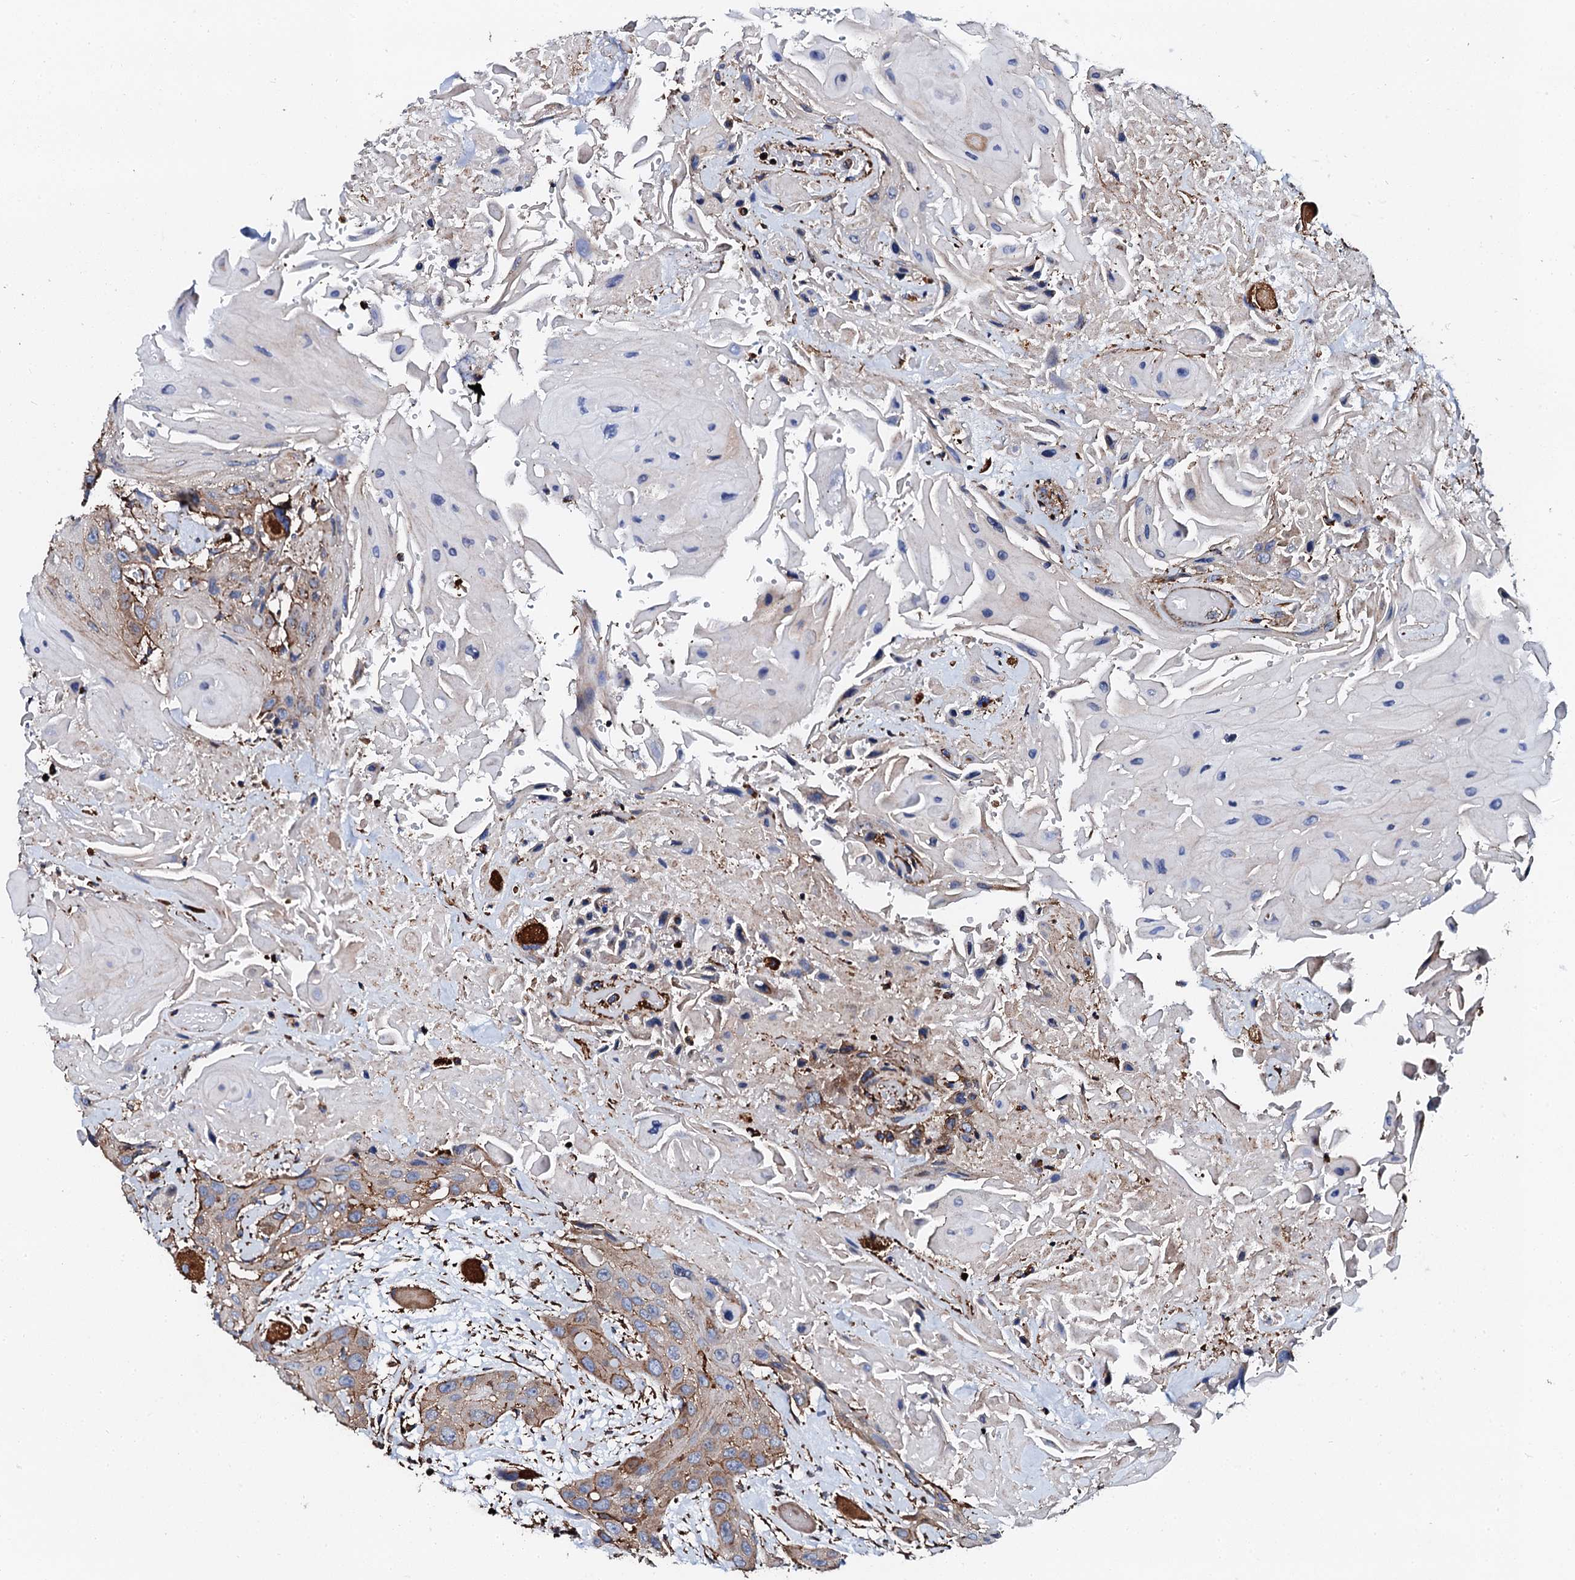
{"staining": {"intensity": "moderate", "quantity": "<25%", "location": "cytoplasmic/membranous"}, "tissue": "head and neck cancer", "cell_type": "Tumor cells", "image_type": "cancer", "snomed": [{"axis": "morphology", "description": "Squamous cell carcinoma, NOS"}, {"axis": "topography", "description": "Head-Neck"}], "caption": "Brown immunohistochemical staining in head and neck cancer exhibits moderate cytoplasmic/membranous positivity in about <25% of tumor cells.", "gene": "INTS10", "patient": {"sex": "male", "age": 81}}